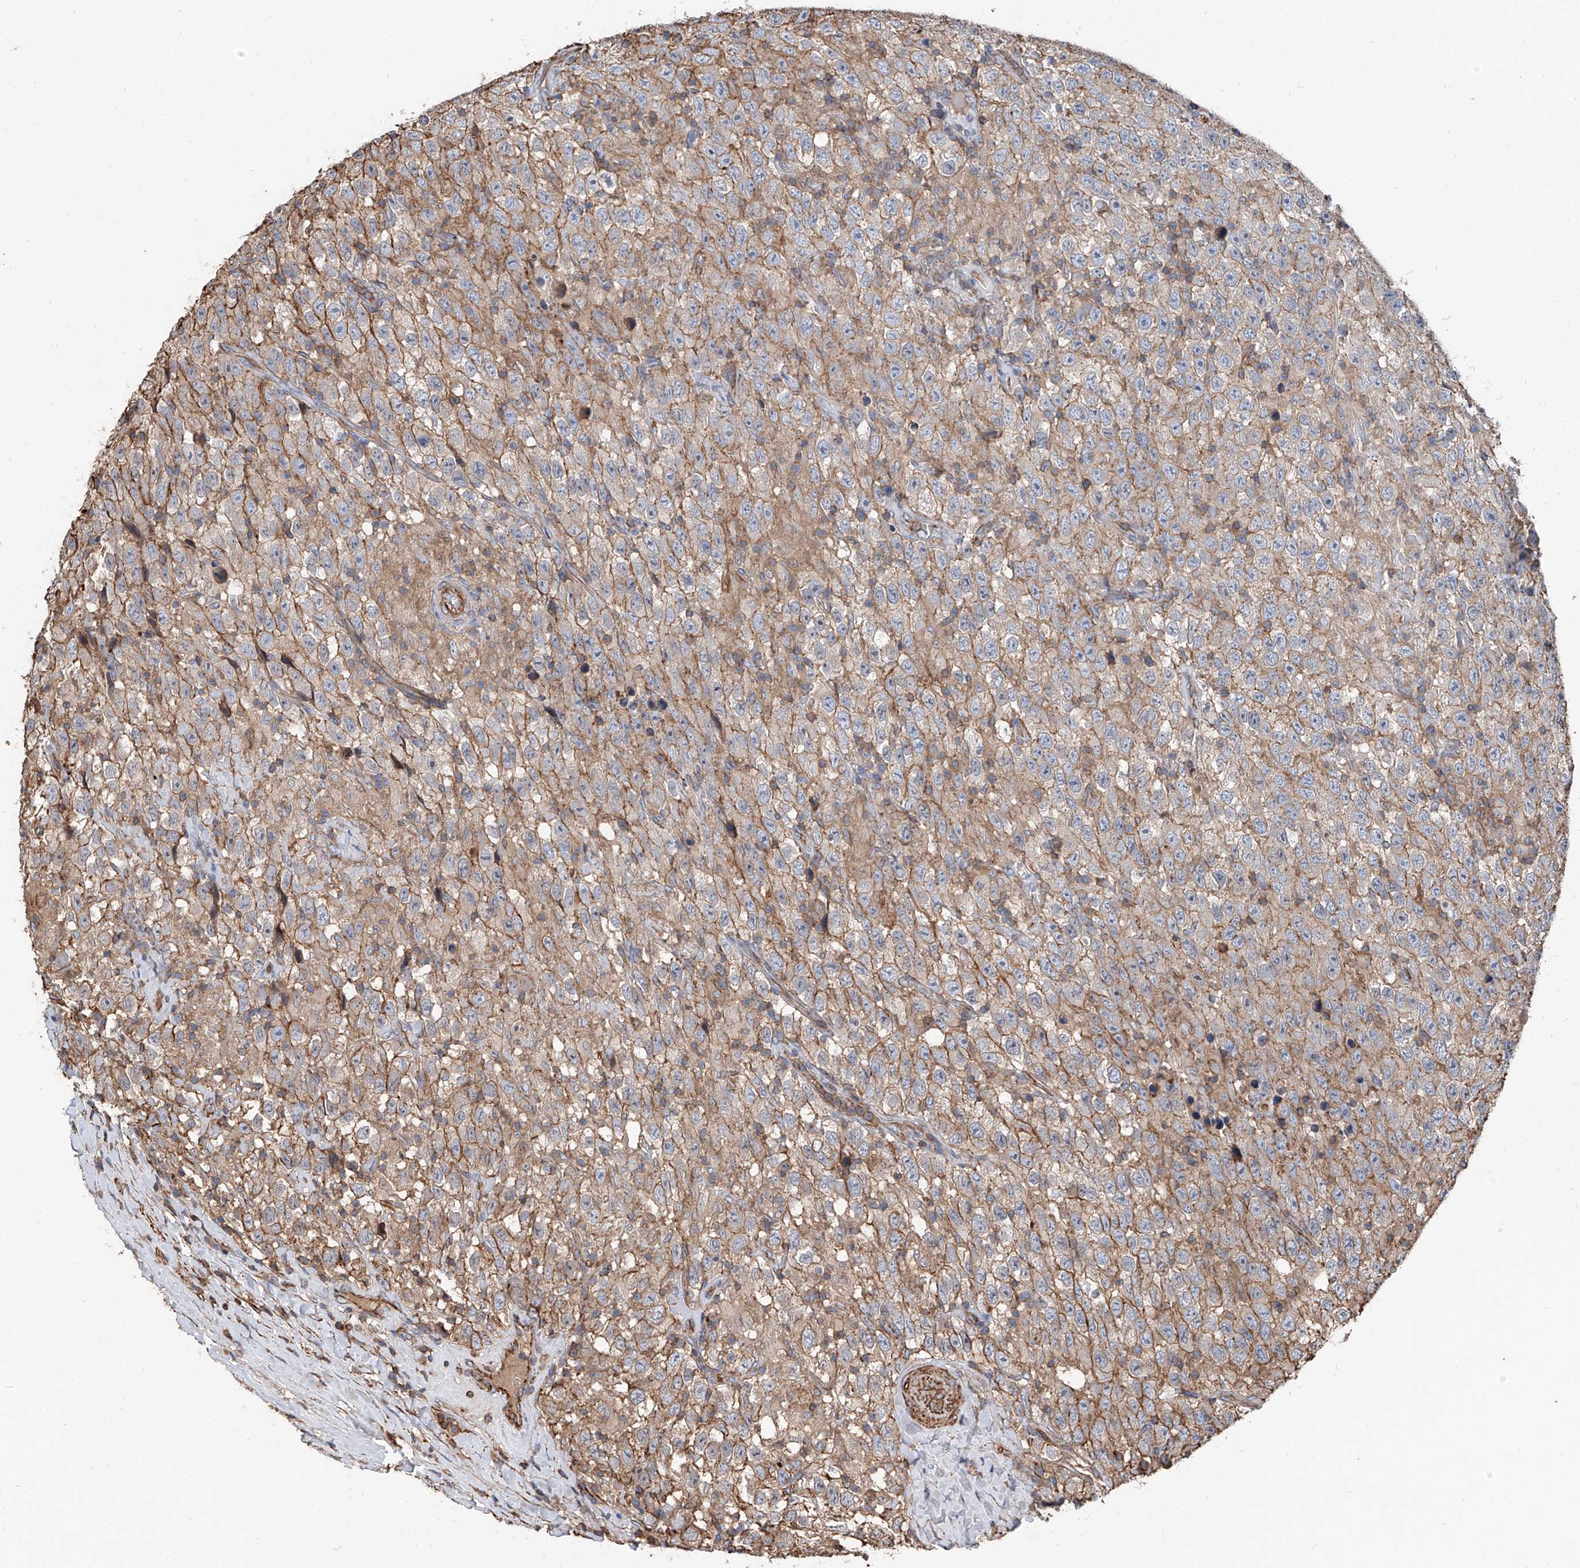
{"staining": {"intensity": "moderate", "quantity": "25%-75%", "location": "cytoplasmic/membranous"}, "tissue": "testis cancer", "cell_type": "Tumor cells", "image_type": "cancer", "snomed": [{"axis": "morphology", "description": "Seminoma, NOS"}, {"axis": "topography", "description": "Testis"}], "caption": "Immunohistochemical staining of human testis cancer (seminoma) displays medium levels of moderate cytoplasmic/membranous positivity in about 25%-75% of tumor cells.", "gene": "PIEZO2", "patient": {"sex": "male", "age": 41}}